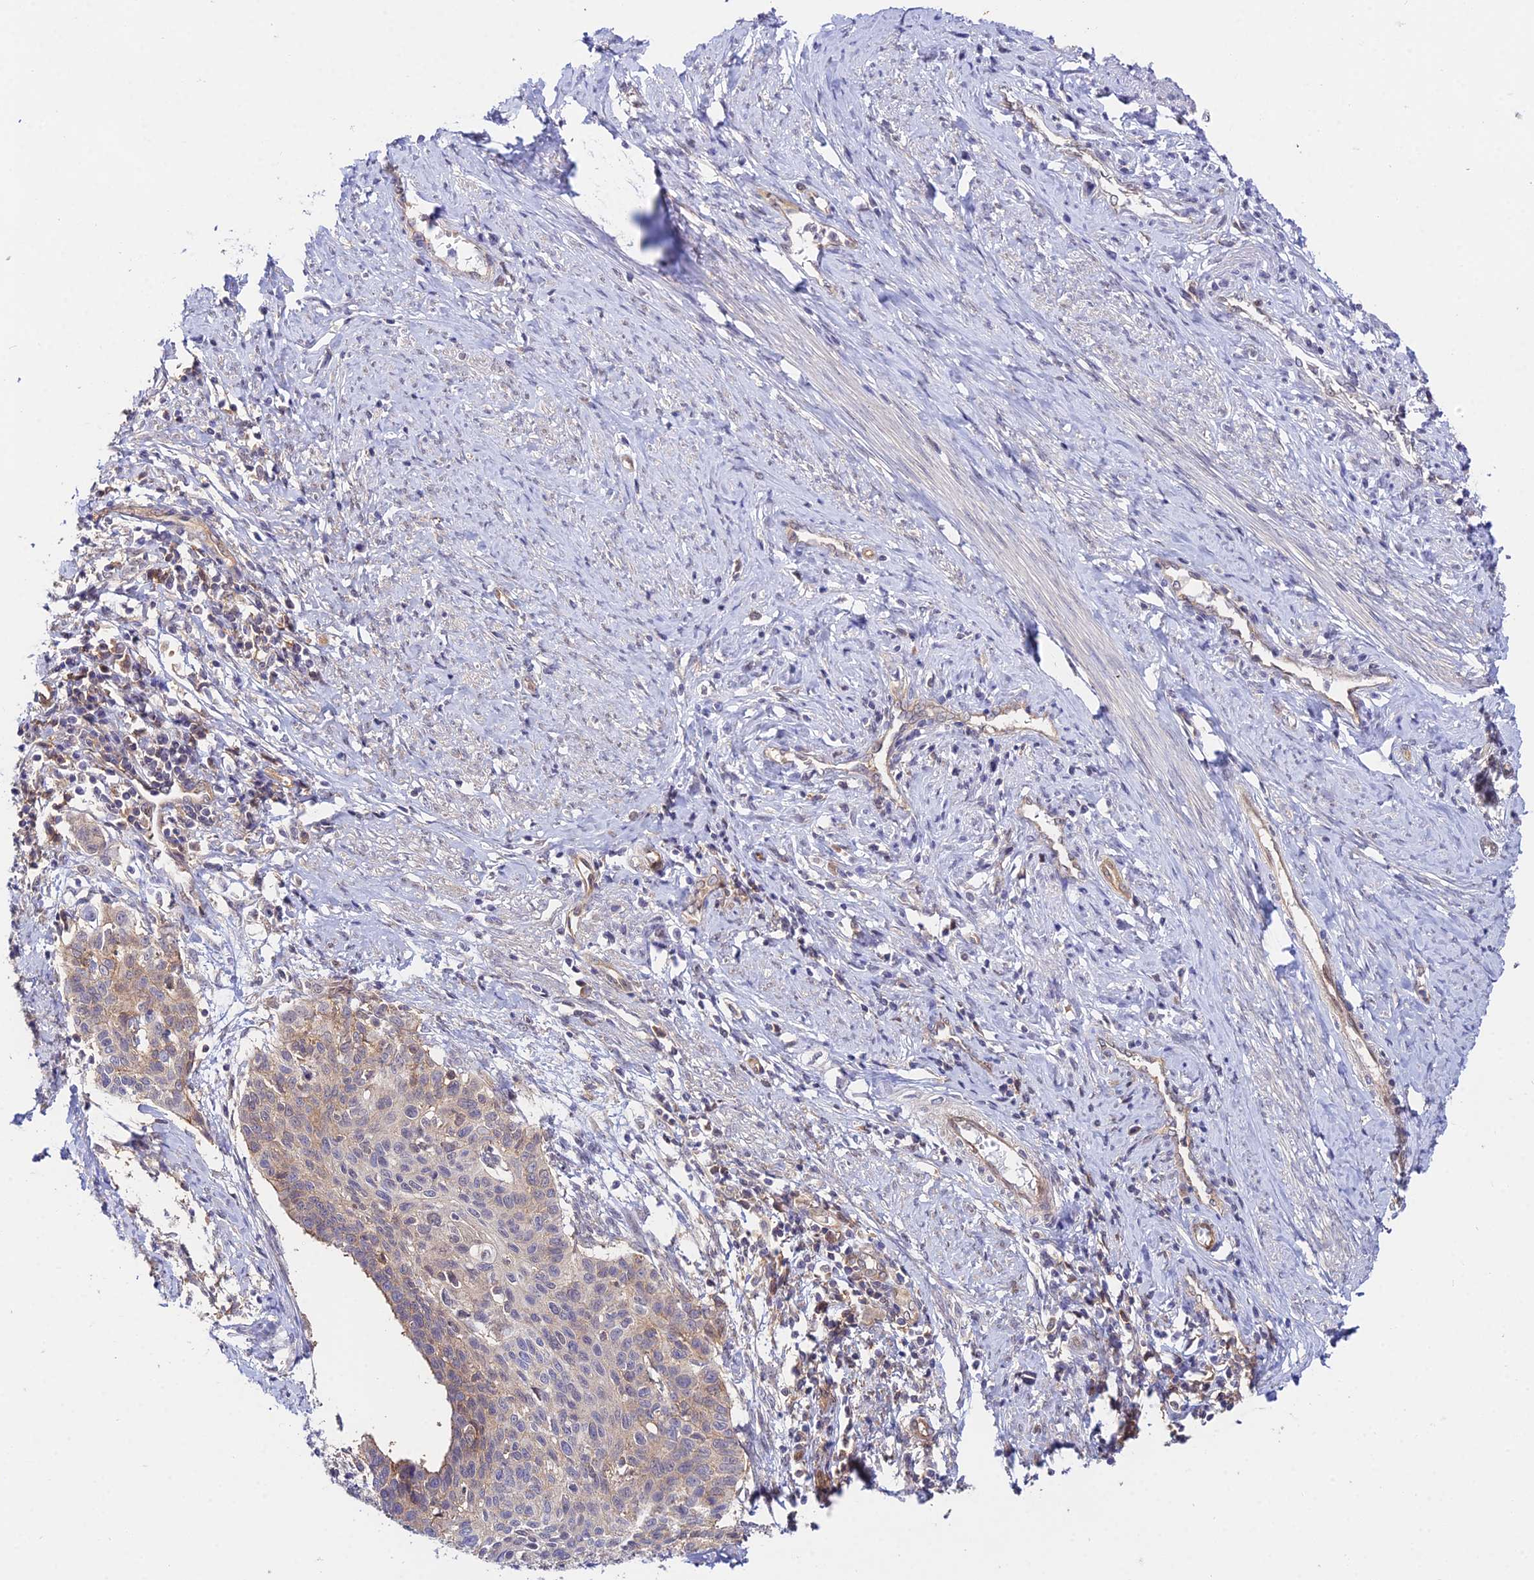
{"staining": {"intensity": "weak", "quantity": "<25%", "location": "nuclear"}, "tissue": "cervical cancer", "cell_type": "Tumor cells", "image_type": "cancer", "snomed": [{"axis": "morphology", "description": "Squamous cell carcinoma, NOS"}, {"axis": "topography", "description": "Cervix"}], "caption": "Immunohistochemistry (IHC) of cervical cancer exhibits no positivity in tumor cells.", "gene": "PPP2R2C", "patient": {"sex": "female", "age": 39}}